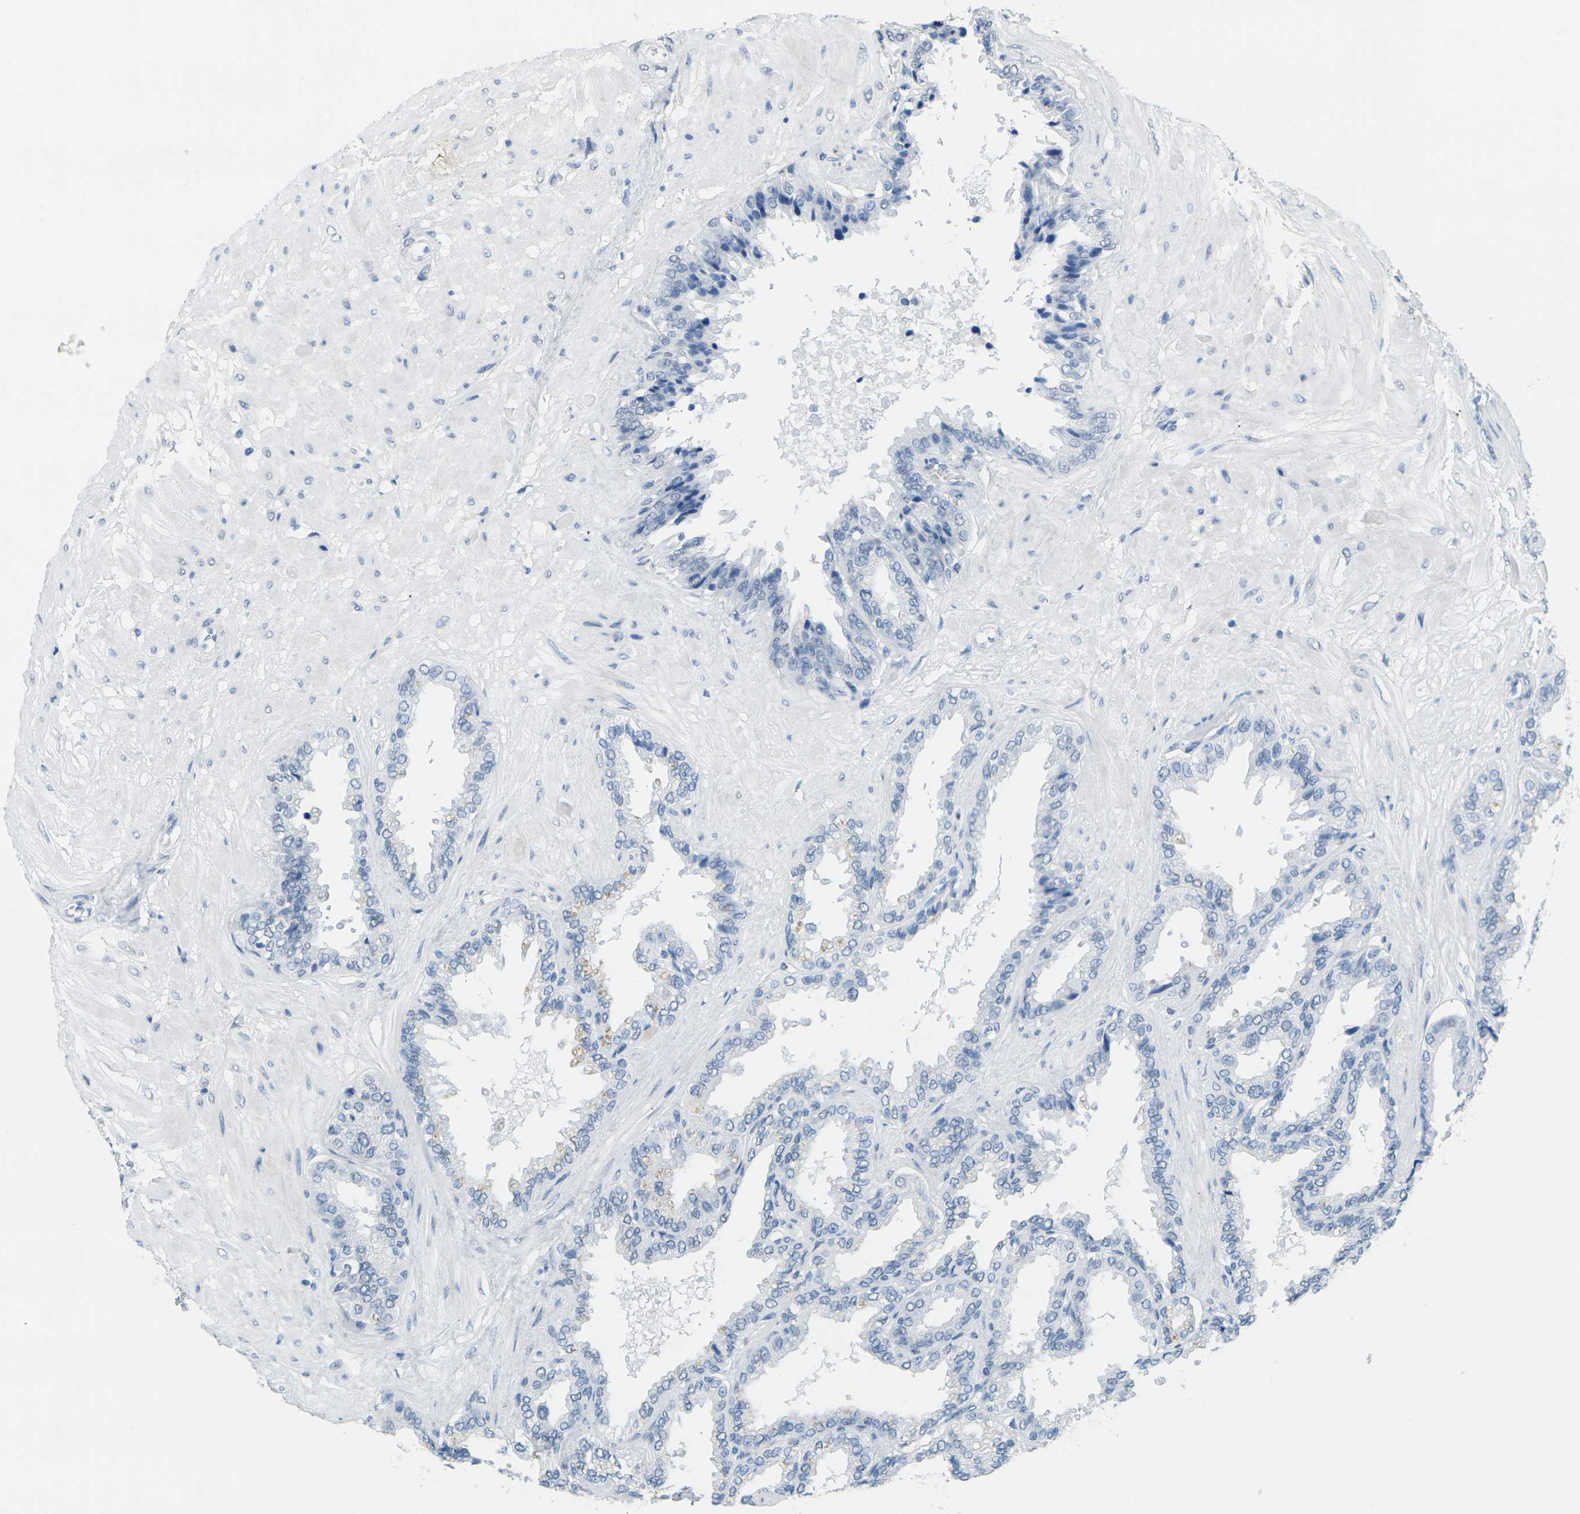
{"staining": {"intensity": "negative", "quantity": "none", "location": "none"}, "tissue": "seminal vesicle", "cell_type": "Glandular cells", "image_type": "normal", "snomed": [{"axis": "morphology", "description": "Normal tissue, NOS"}, {"axis": "topography", "description": "Seminal veicle"}], "caption": "IHC of benign seminal vesicle demonstrates no expression in glandular cells. Nuclei are stained in blue.", "gene": "CTAG1A", "patient": {"sex": "male", "age": 46}}